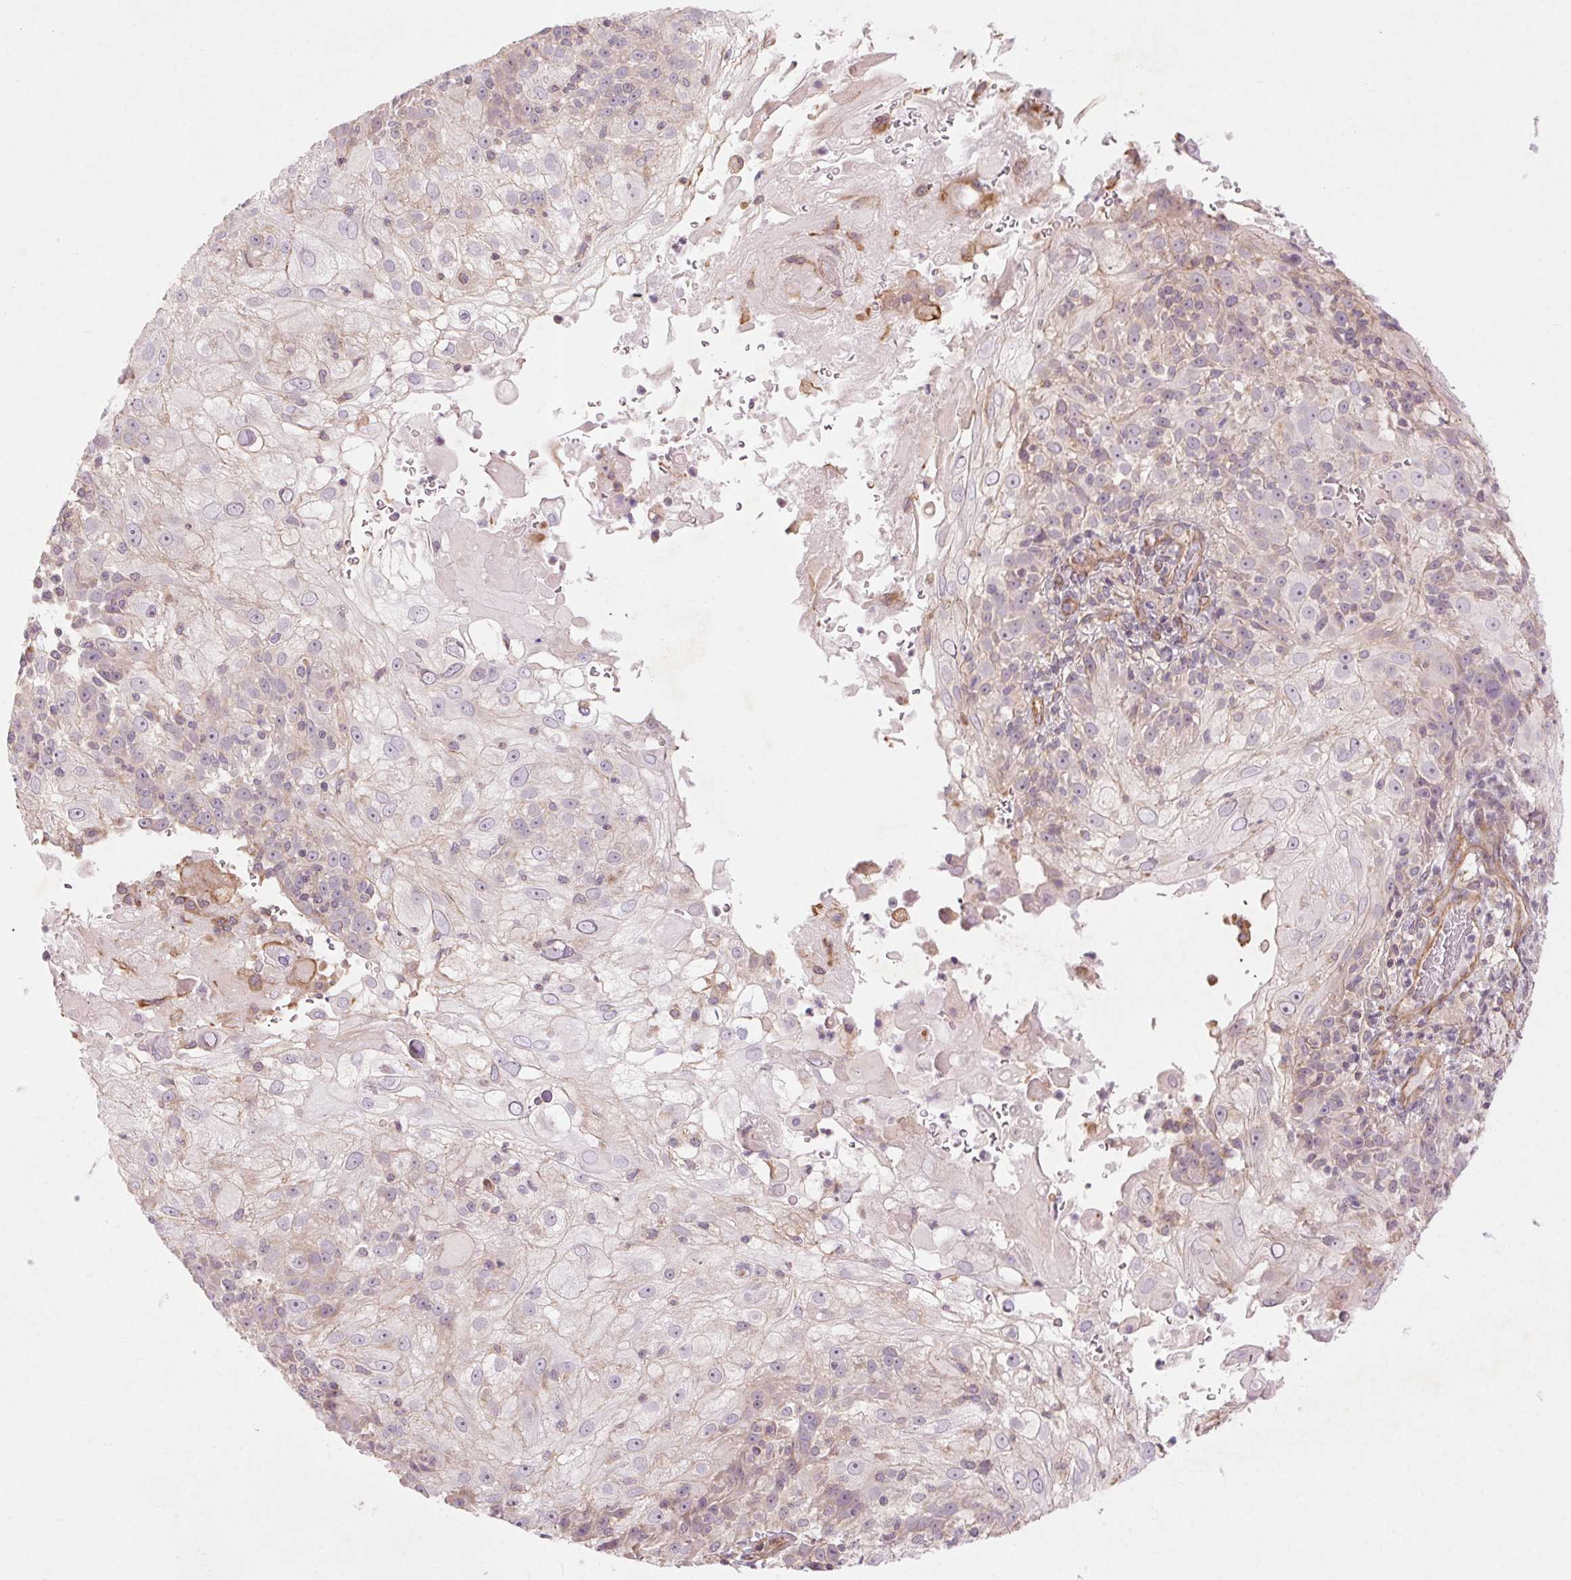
{"staining": {"intensity": "negative", "quantity": "none", "location": "none"}, "tissue": "skin cancer", "cell_type": "Tumor cells", "image_type": "cancer", "snomed": [{"axis": "morphology", "description": "Normal tissue, NOS"}, {"axis": "morphology", "description": "Squamous cell carcinoma, NOS"}, {"axis": "topography", "description": "Skin"}], "caption": "DAB (3,3'-diaminobenzidine) immunohistochemical staining of squamous cell carcinoma (skin) shows no significant positivity in tumor cells.", "gene": "CCSER1", "patient": {"sex": "female", "age": 83}}